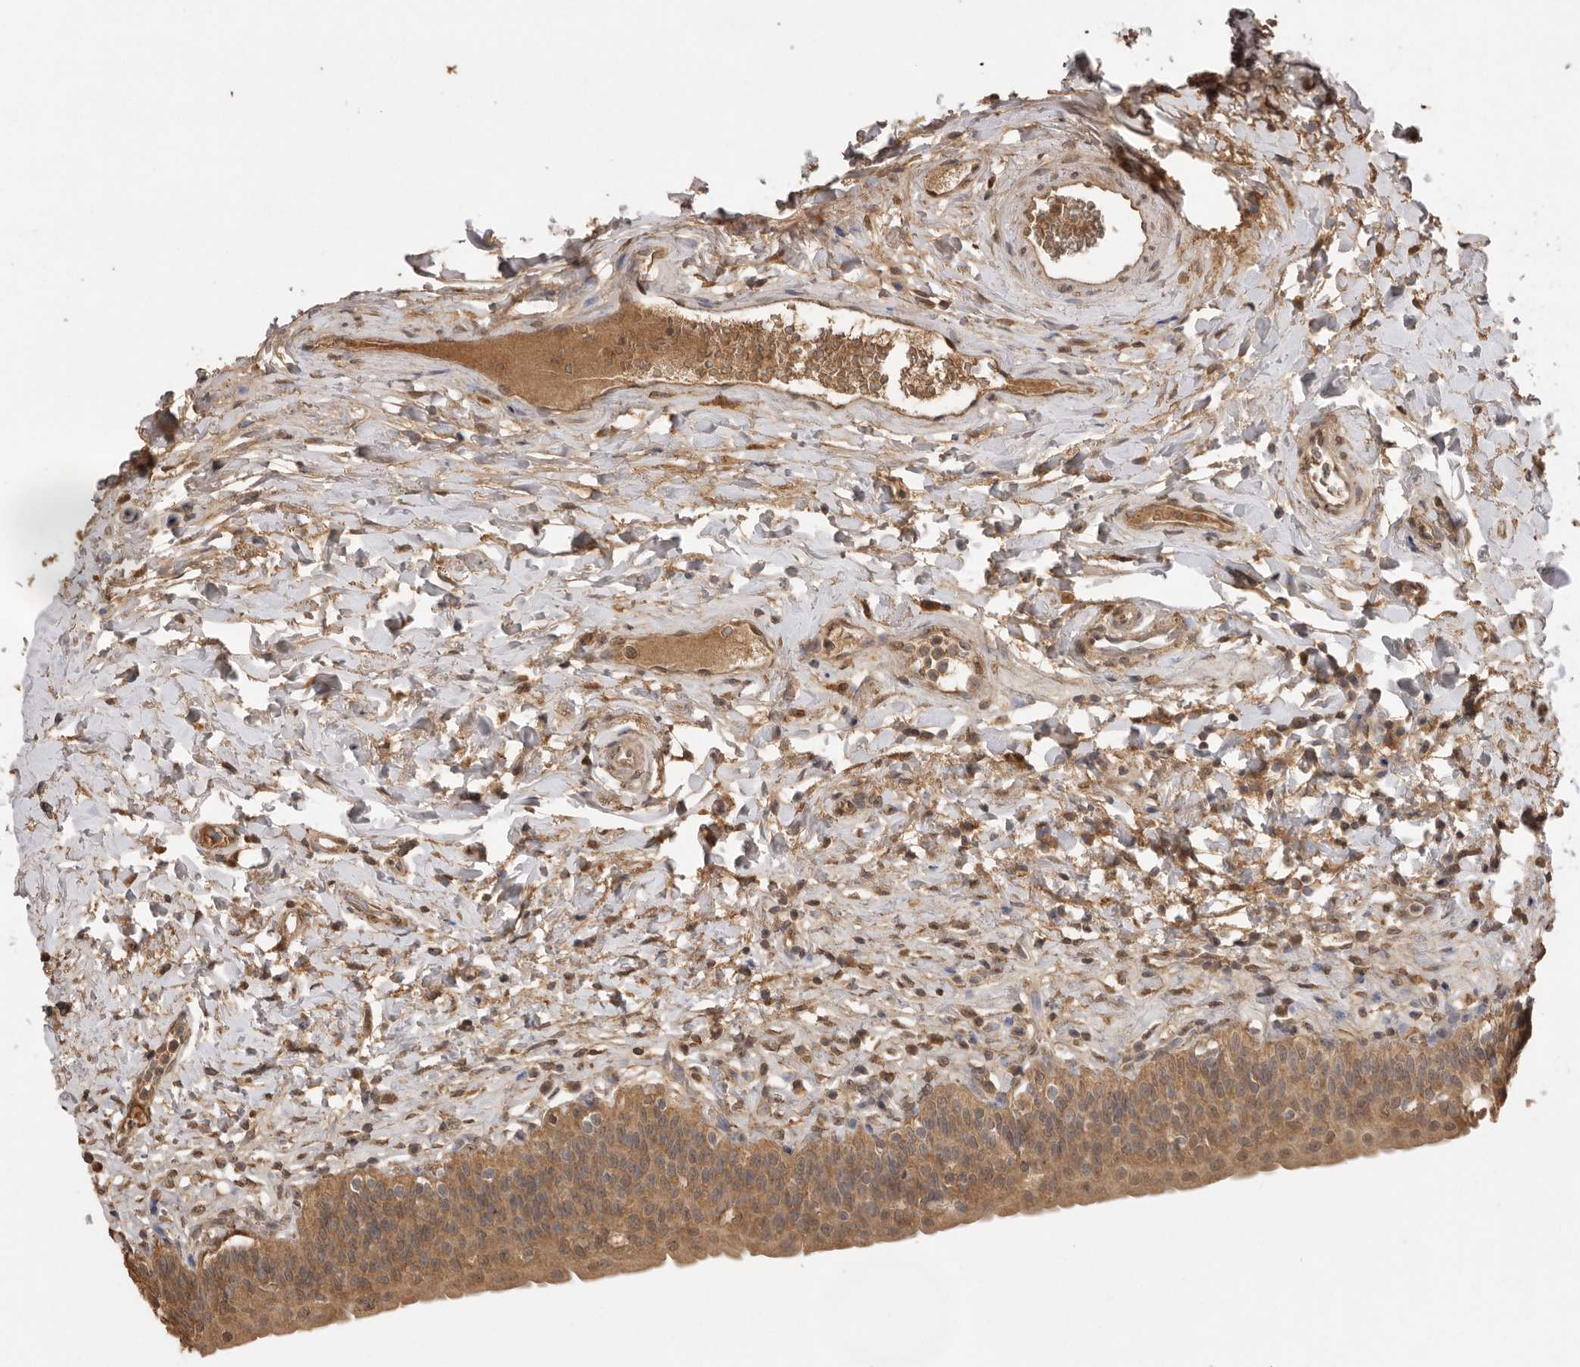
{"staining": {"intensity": "moderate", "quantity": ">75%", "location": "cytoplasmic/membranous,nuclear"}, "tissue": "urinary bladder", "cell_type": "Urothelial cells", "image_type": "normal", "snomed": [{"axis": "morphology", "description": "Normal tissue, NOS"}, {"axis": "topography", "description": "Urinary bladder"}], "caption": "About >75% of urothelial cells in unremarkable human urinary bladder reveal moderate cytoplasmic/membranous,nuclear protein expression as visualized by brown immunohistochemical staining.", "gene": "JAG2", "patient": {"sex": "male", "age": 83}}